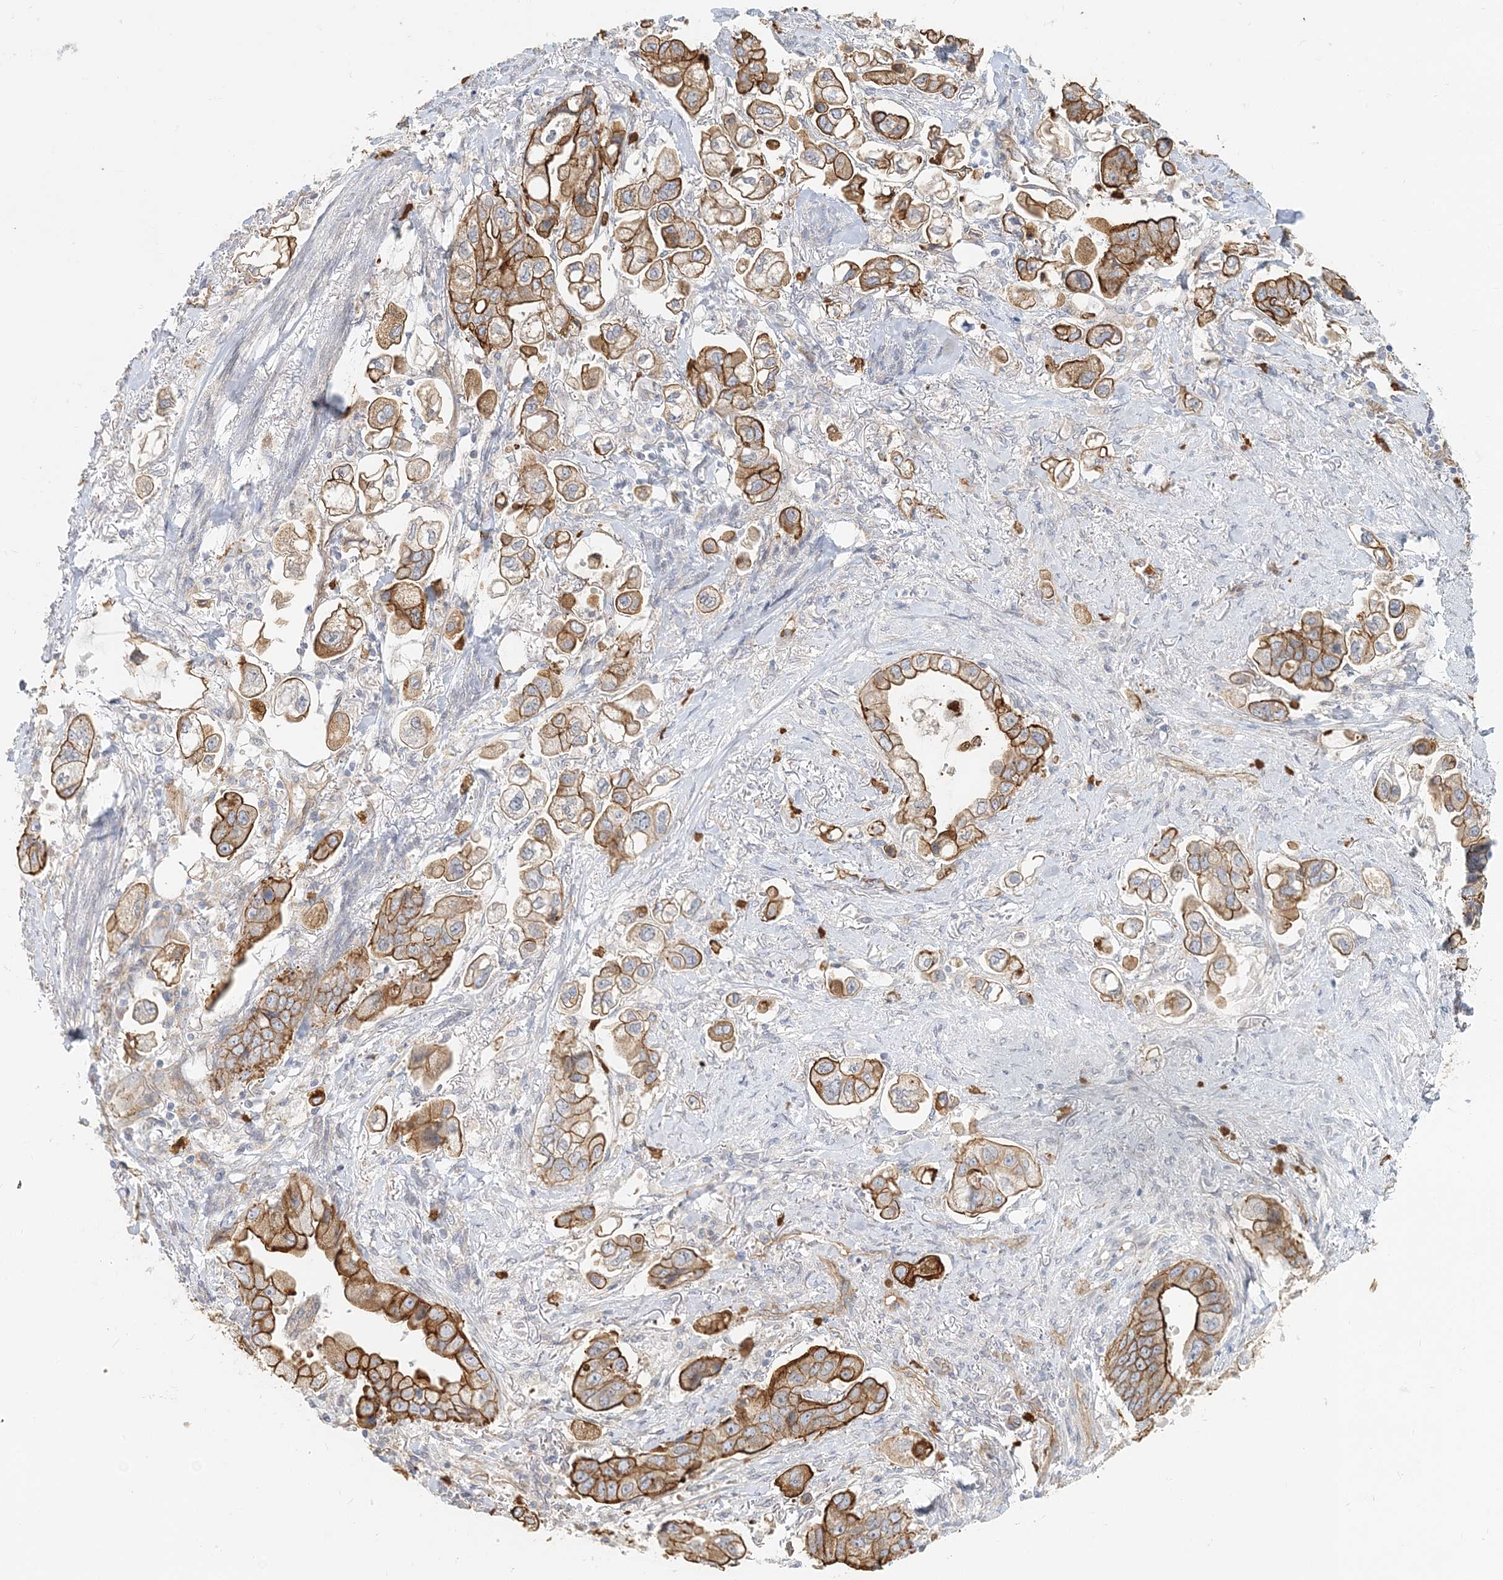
{"staining": {"intensity": "strong", "quantity": ">75%", "location": "cytoplasmic/membranous"}, "tissue": "stomach cancer", "cell_type": "Tumor cells", "image_type": "cancer", "snomed": [{"axis": "morphology", "description": "Adenocarcinoma, NOS"}, {"axis": "topography", "description": "Stomach"}], "caption": "Brown immunohistochemical staining in human stomach cancer (adenocarcinoma) reveals strong cytoplasmic/membranous expression in about >75% of tumor cells.", "gene": "DNAH1", "patient": {"sex": "male", "age": 62}}